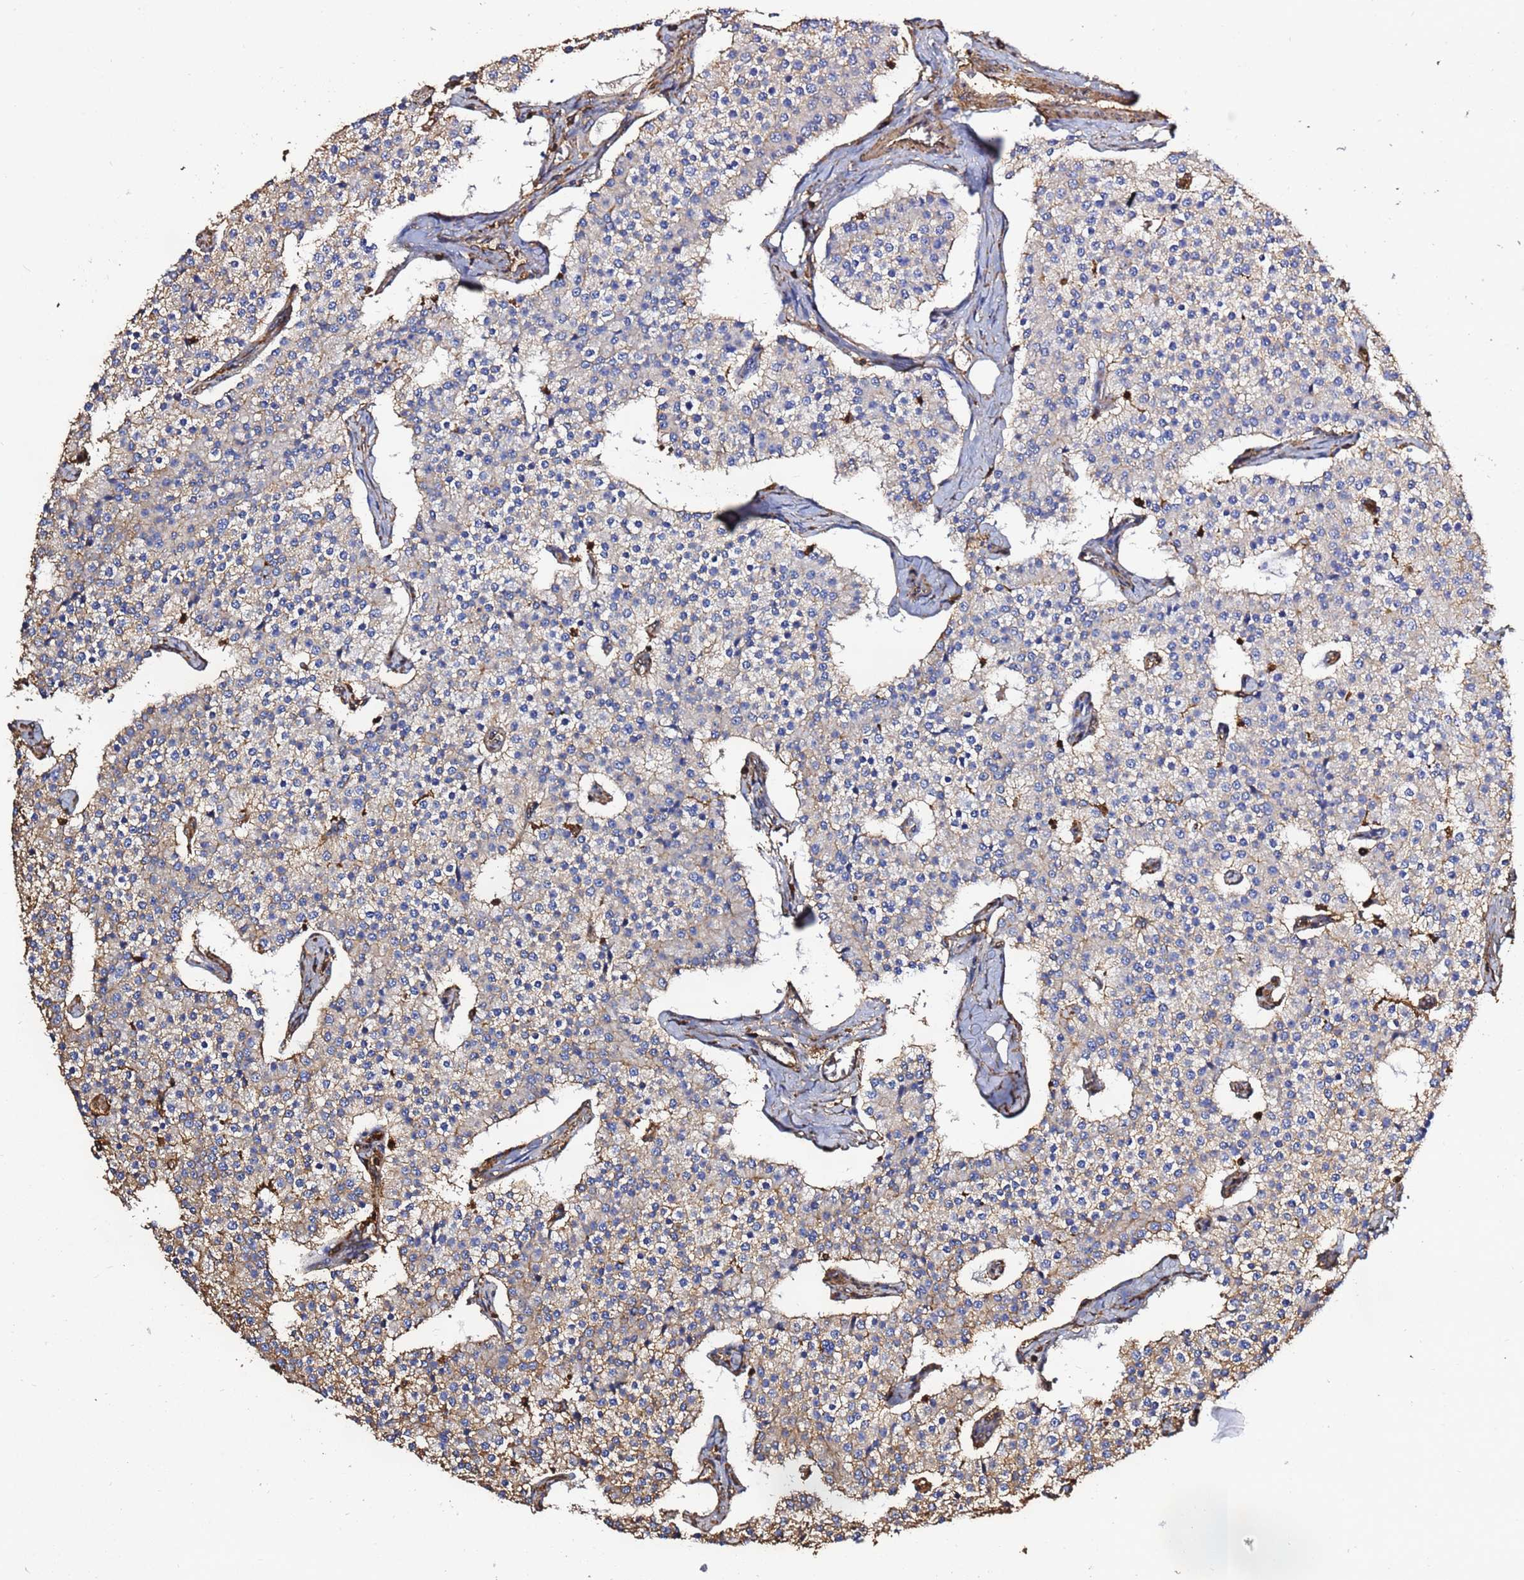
{"staining": {"intensity": "weak", "quantity": "<25%", "location": "cytoplasmic/membranous"}, "tissue": "carcinoid", "cell_type": "Tumor cells", "image_type": "cancer", "snomed": [{"axis": "morphology", "description": "Carcinoid, malignant, NOS"}, {"axis": "topography", "description": "Colon"}], "caption": "Immunohistochemistry image of carcinoid (malignant) stained for a protein (brown), which displays no positivity in tumor cells. (Stains: DAB immunohistochemistry (IHC) with hematoxylin counter stain, Microscopy: brightfield microscopy at high magnification).", "gene": "ACTB", "patient": {"sex": "female", "age": 52}}